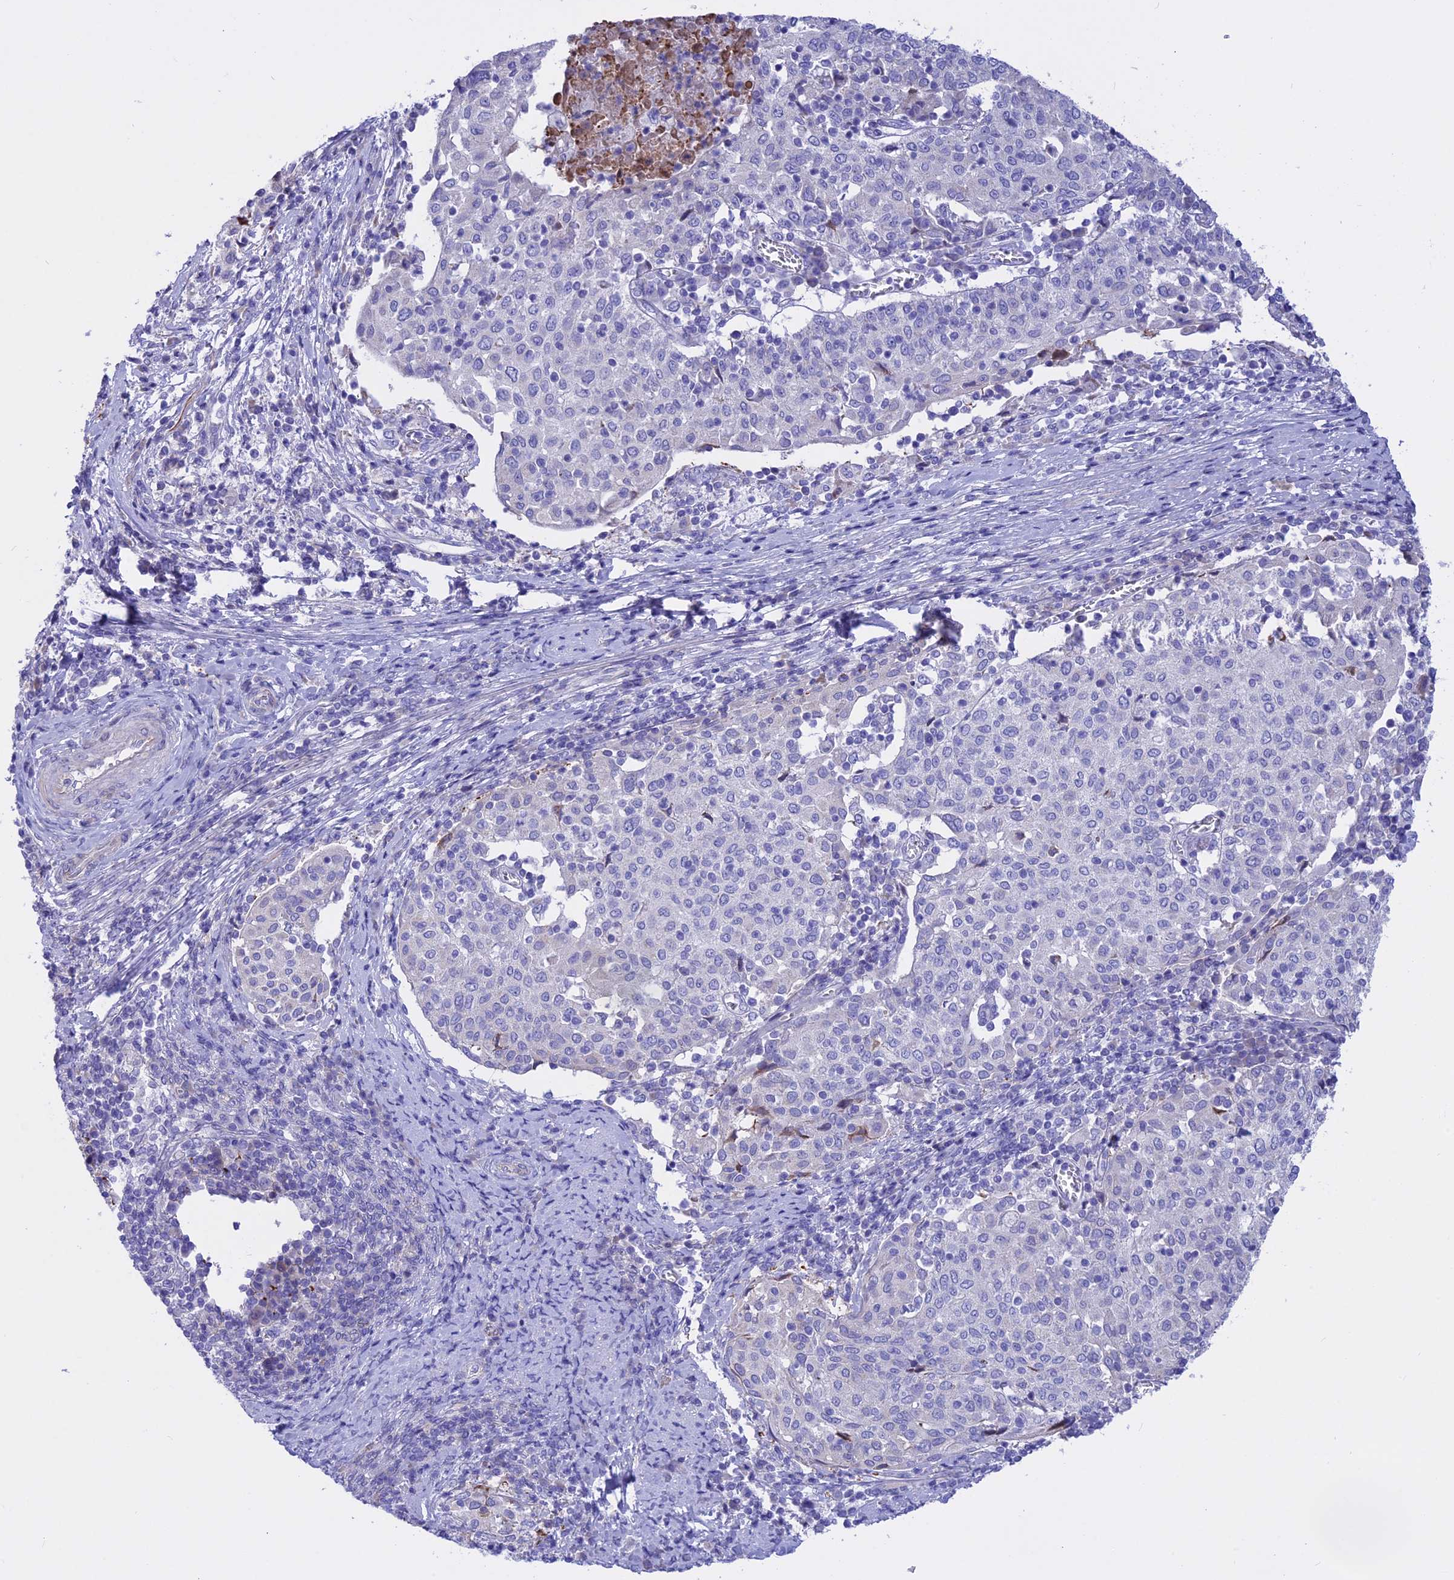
{"staining": {"intensity": "negative", "quantity": "none", "location": "none"}, "tissue": "cervical cancer", "cell_type": "Tumor cells", "image_type": "cancer", "snomed": [{"axis": "morphology", "description": "Squamous cell carcinoma, NOS"}, {"axis": "topography", "description": "Cervix"}], "caption": "DAB immunohistochemical staining of squamous cell carcinoma (cervical) displays no significant staining in tumor cells.", "gene": "TMEM138", "patient": {"sex": "female", "age": 52}}